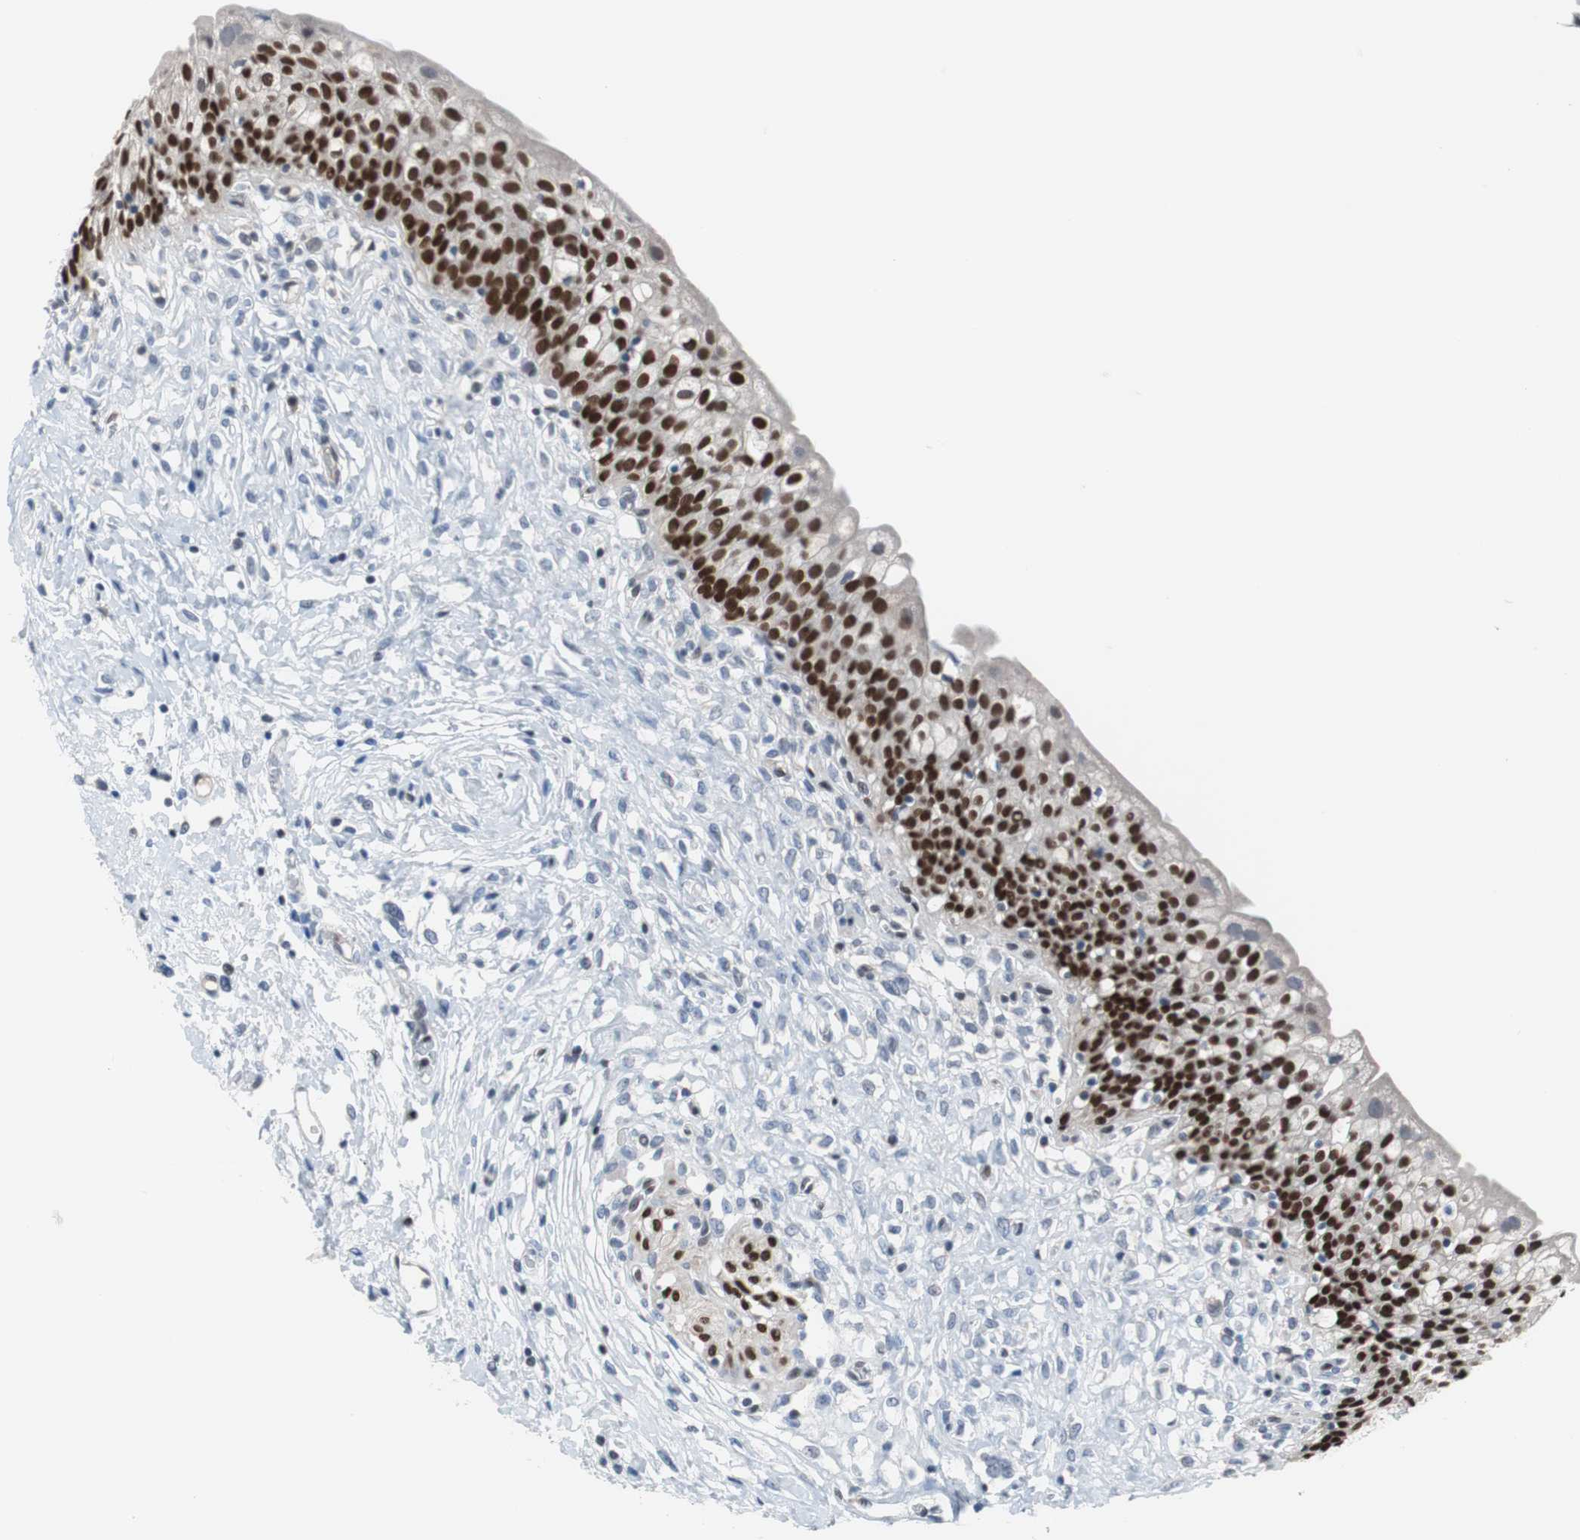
{"staining": {"intensity": "strong", "quantity": ">75%", "location": "nuclear"}, "tissue": "urinary bladder", "cell_type": "Urothelial cells", "image_type": "normal", "snomed": [{"axis": "morphology", "description": "Normal tissue, NOS"}, {"axis": "morphology", "description": "Inflammation, NOS"}, {"axis": "topography", "description": "Urinary bladder"}], "caption": "A high amount of strong nuclear staining is identified in about >75% of urothelial cells in normal urinary bladder. Immunohistochemistry (ihc) stains the protein of interest in brown and the nuclei are stained blue.", "gene": "TP63", "patient": {"sex": "female", "age": 80}}